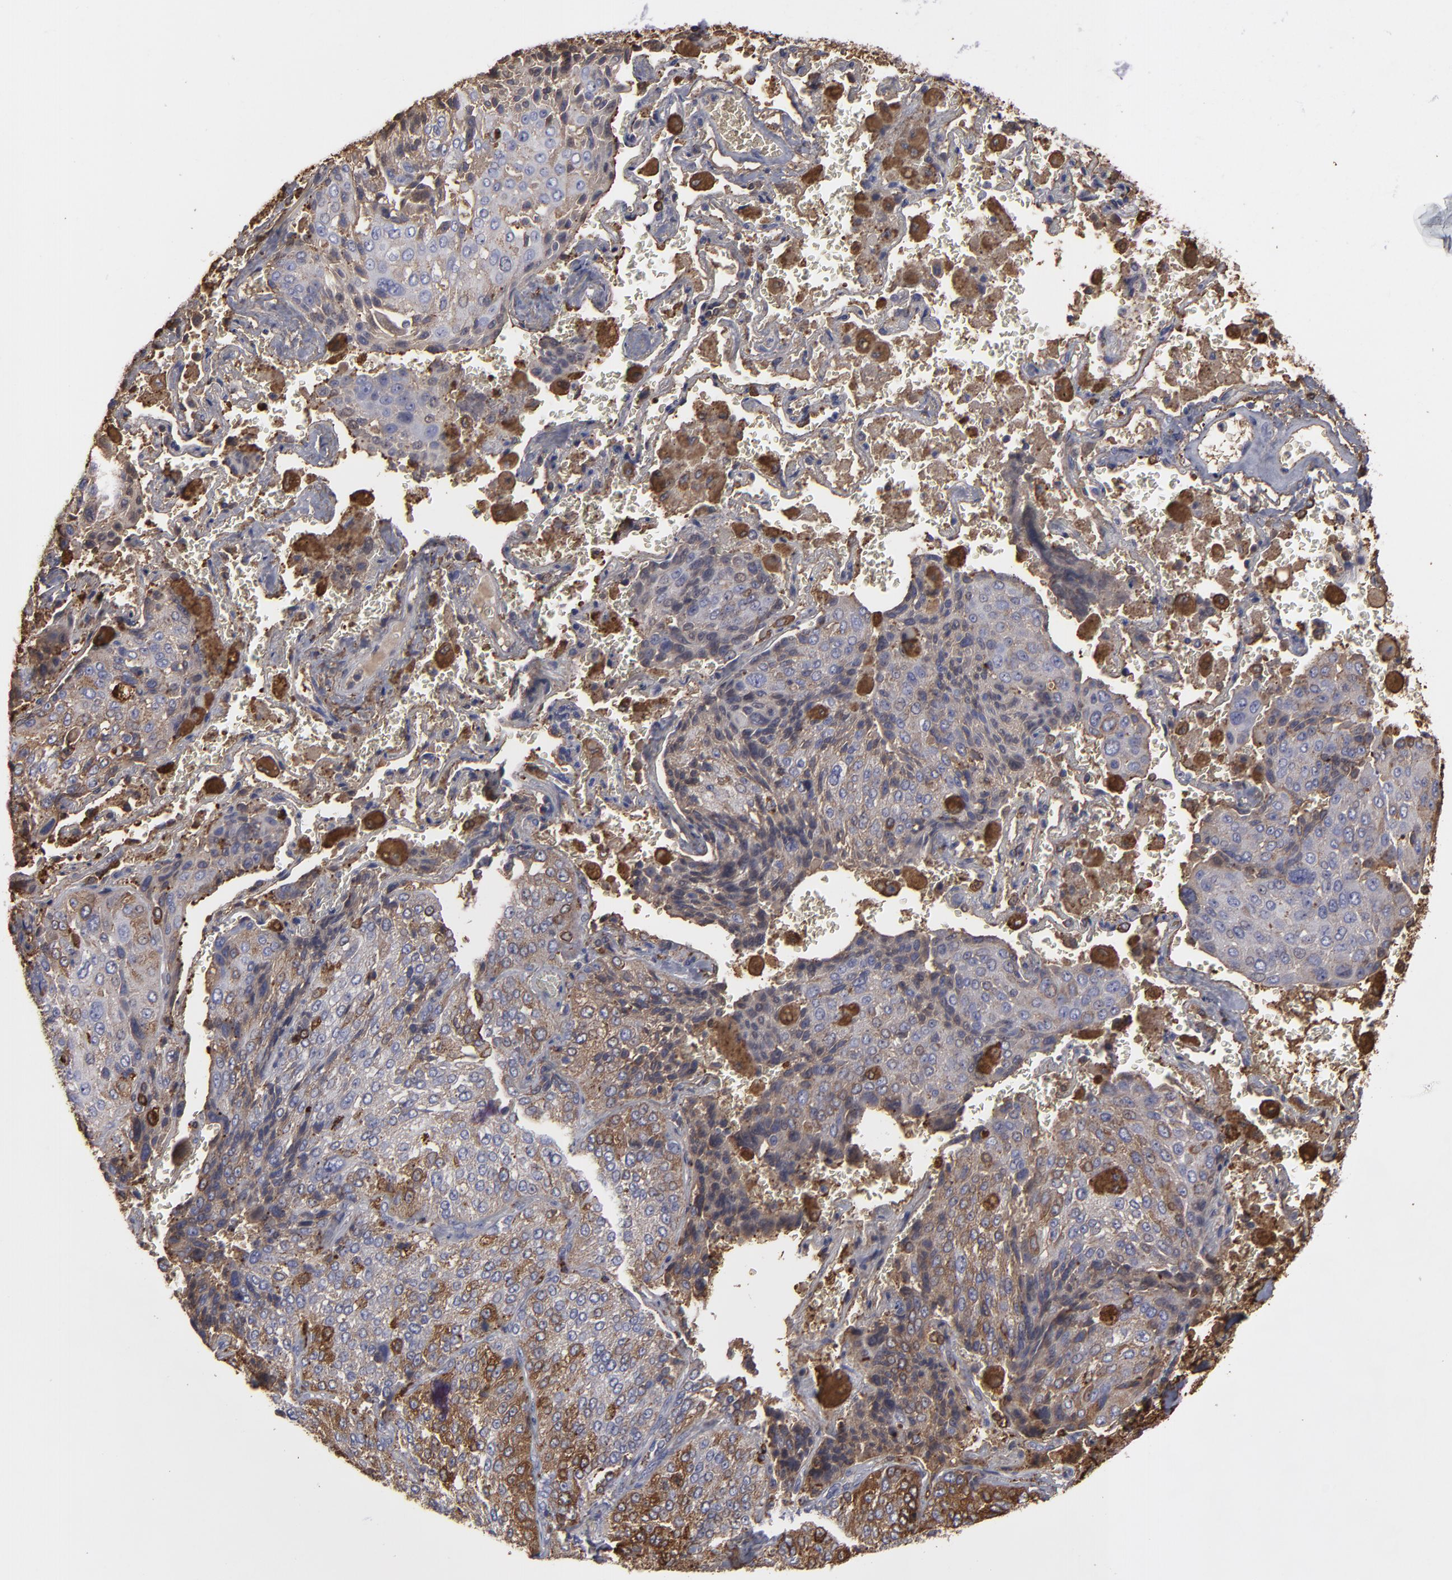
{"staining": {"intensity": "weak", "quantity": "<25%", "location": "cytoplasmic/membranous"}, "tissue": "lung cancer", "cell_type": "Tumor cells", "image_type": "cancer", "snomed": [{"axis": "morphology", "description": "Squamous cell carcinoma, NOS"}, {"axis": "topography", "description": "Lung"}], "caption": "Immunohistochemical staining of human lung squamous cell carcinoma displays no significant staining in tumor cells. Nuclei are stained in blue.", "gene": "ODC1", "patient": {"sex": "male", "age": 54}}